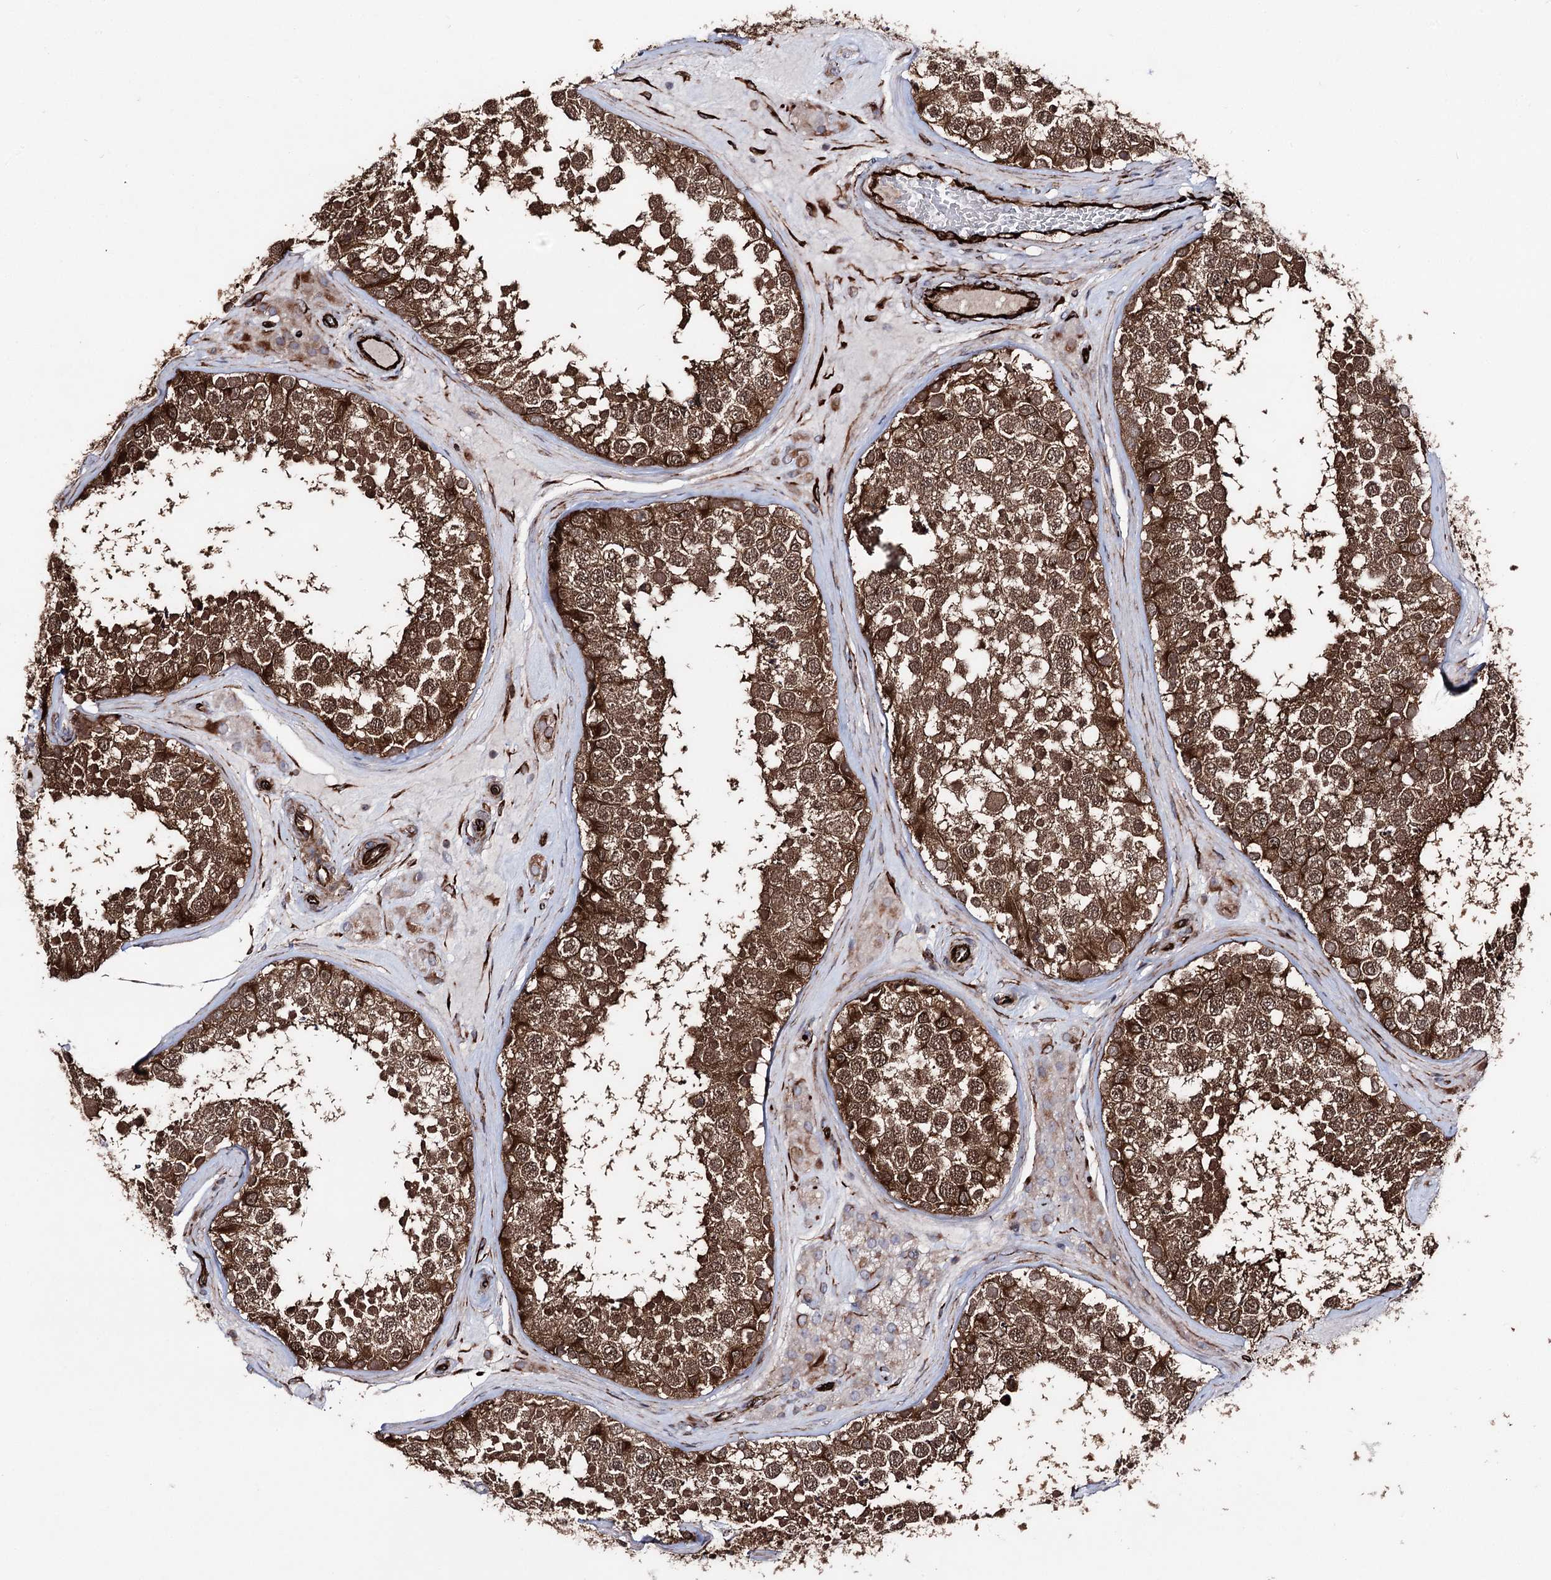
{"staining": {"intensity": "strong", "quantity": ">75%", "location": "cytoplasmic/membranous,nuclear"}, "tissue": "testis", "cell_type": "Cells in seminiferous ducts", "image_type": "normal", "snomed": [{"axis": "morphology", "description": "Normal tissue, NOS"}, {"axis": "topography", "description": "Testis"}], "caption": "An immunohistochemistry image of benign tissue is shown. Protein staining in brown highlights strong cytoplasmic/membranous,nuclear positivity in testis within cells in seminiferous ducts.", "gene": "MIB1", "patient": {"sex": "male", "age": 46}}